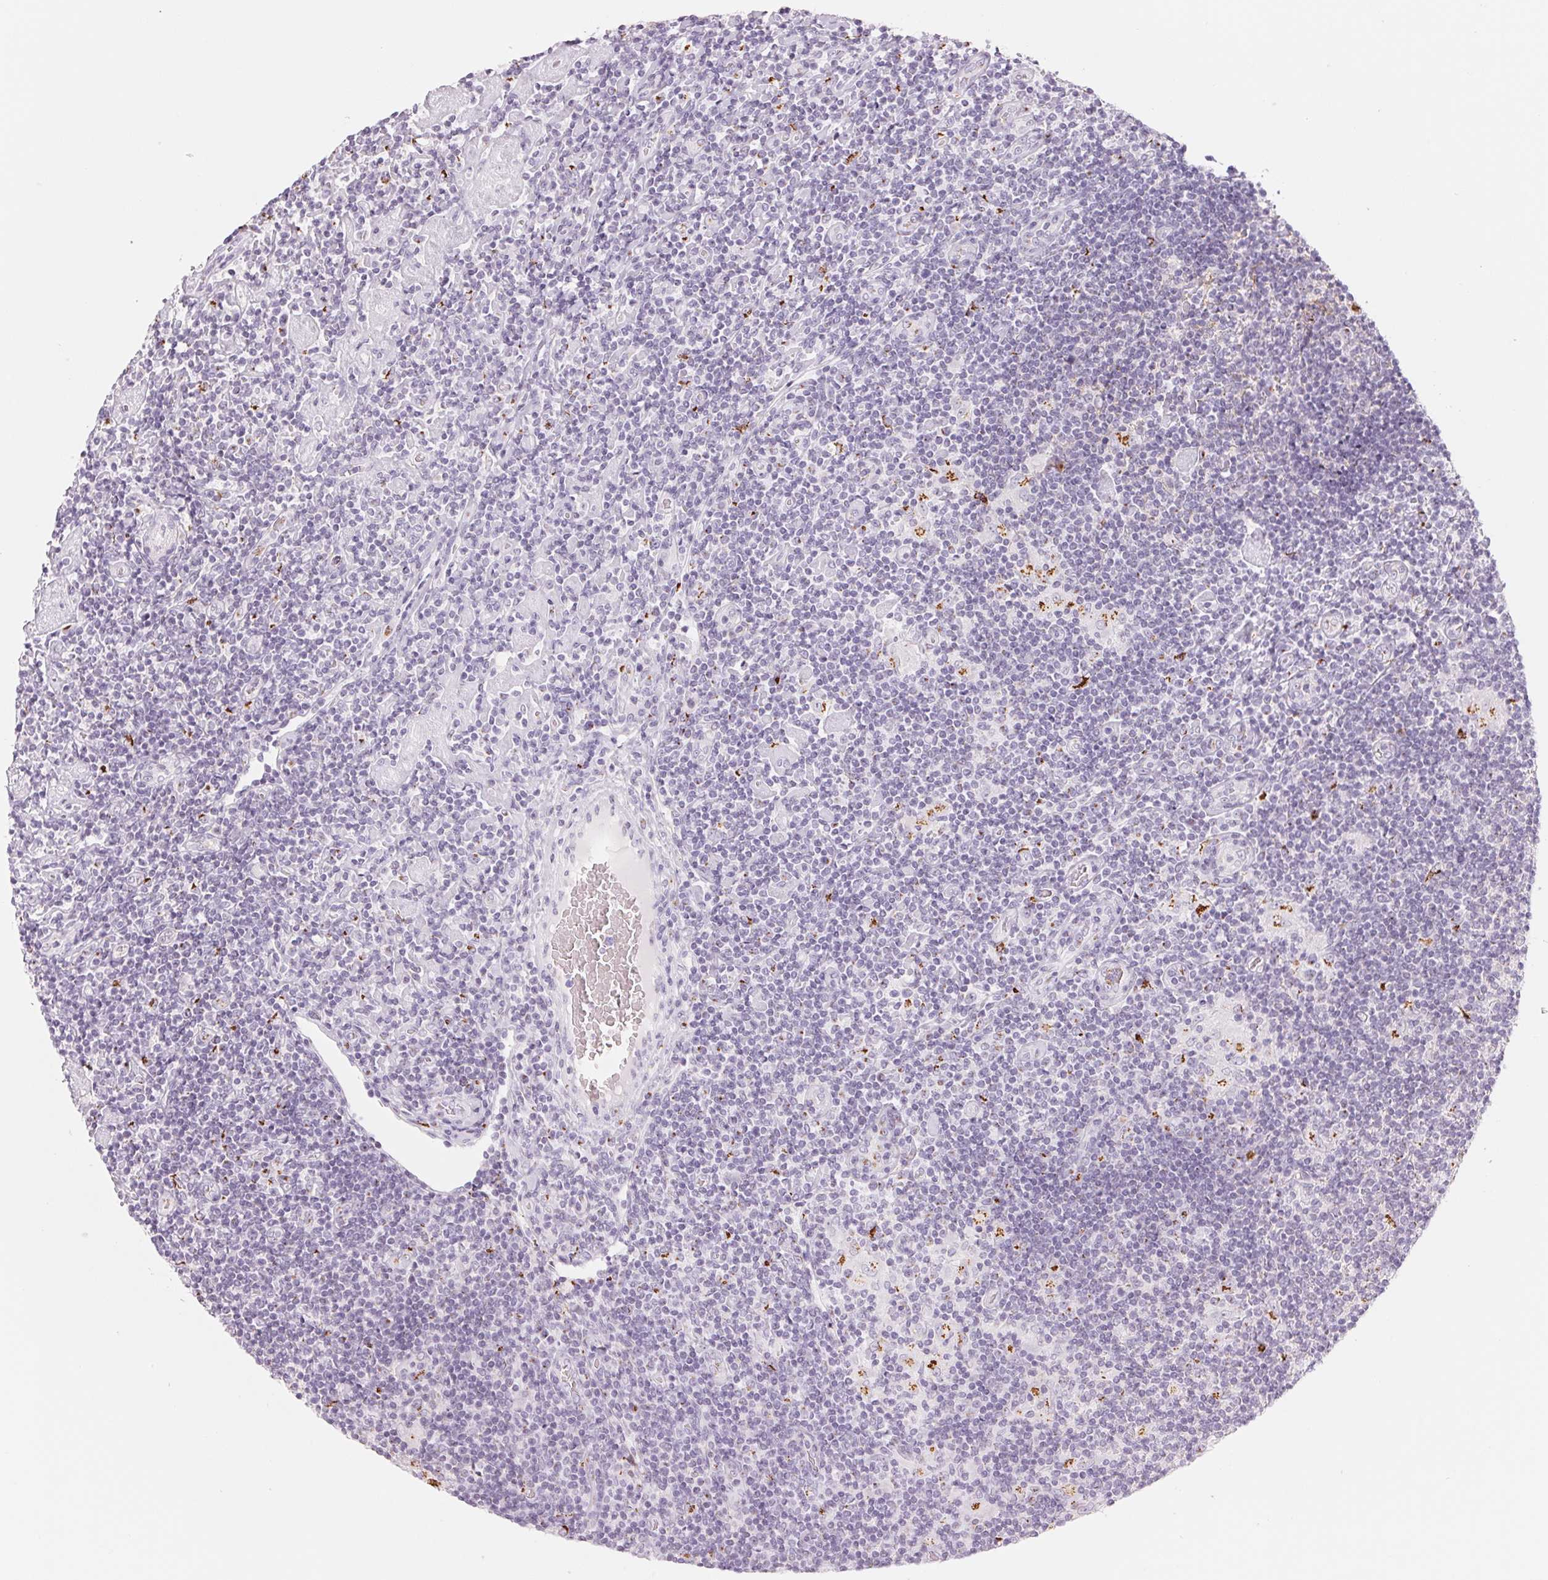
{"staining": {"intensity": "negative", "quantity": "none", "location": "none"}, "tissue": "lymphoma", "cell_type": "Tumor cells", "image_type": "cancer", "snomed": [{"axis": "morphology", "description": "Hodgkin's disease, NOS"}, {"axis": "topography", "description": "Lymph node"}], "caption": "IHC photomicrograph of lymphoma stained for a protein (brown), which shows no staining in tumor cells.", "gene": "GALNT7", "patient": {"sex": "male", "age": 40}}